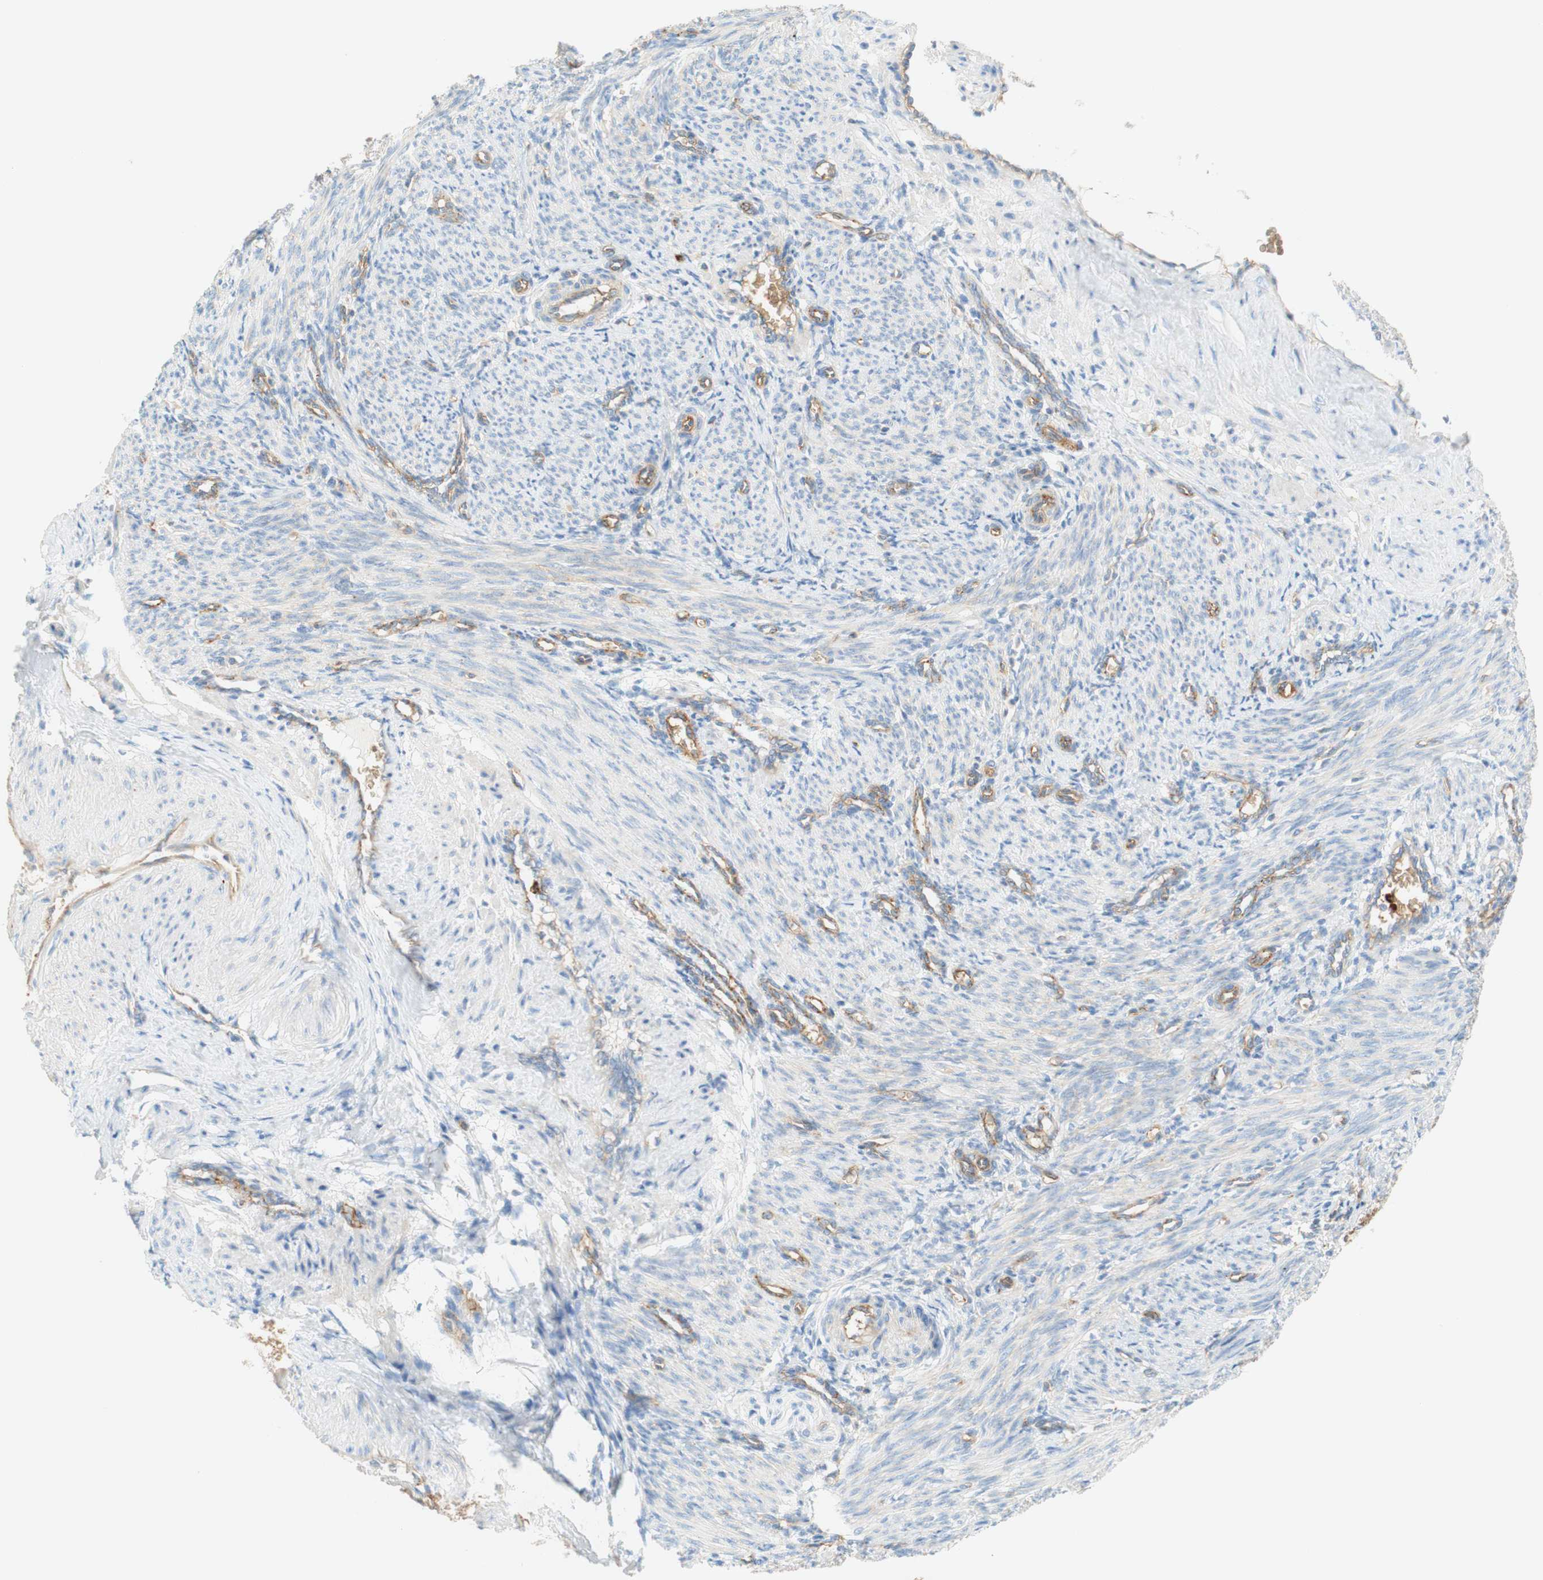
{"staining": {"intensity": "negative", "quantity": "none", "location": "none"}, "tissue": "smooth muscle", "cell_type": "Smooth muscle cells", "image_type": "normal", "snomed": [{"axis": "morphology", "description": "Normal tissue, NOS"}, {"axis": "topography", "description": "Endometrium"}], "caption": "Immunohistochemistry (IHC) image of unremarkable human smooth muscle stained for a protein (brown), which shows no staining in smooth muscle cells.", "gene": "STOM", "patient": {"sex": "female", "age": 33}}